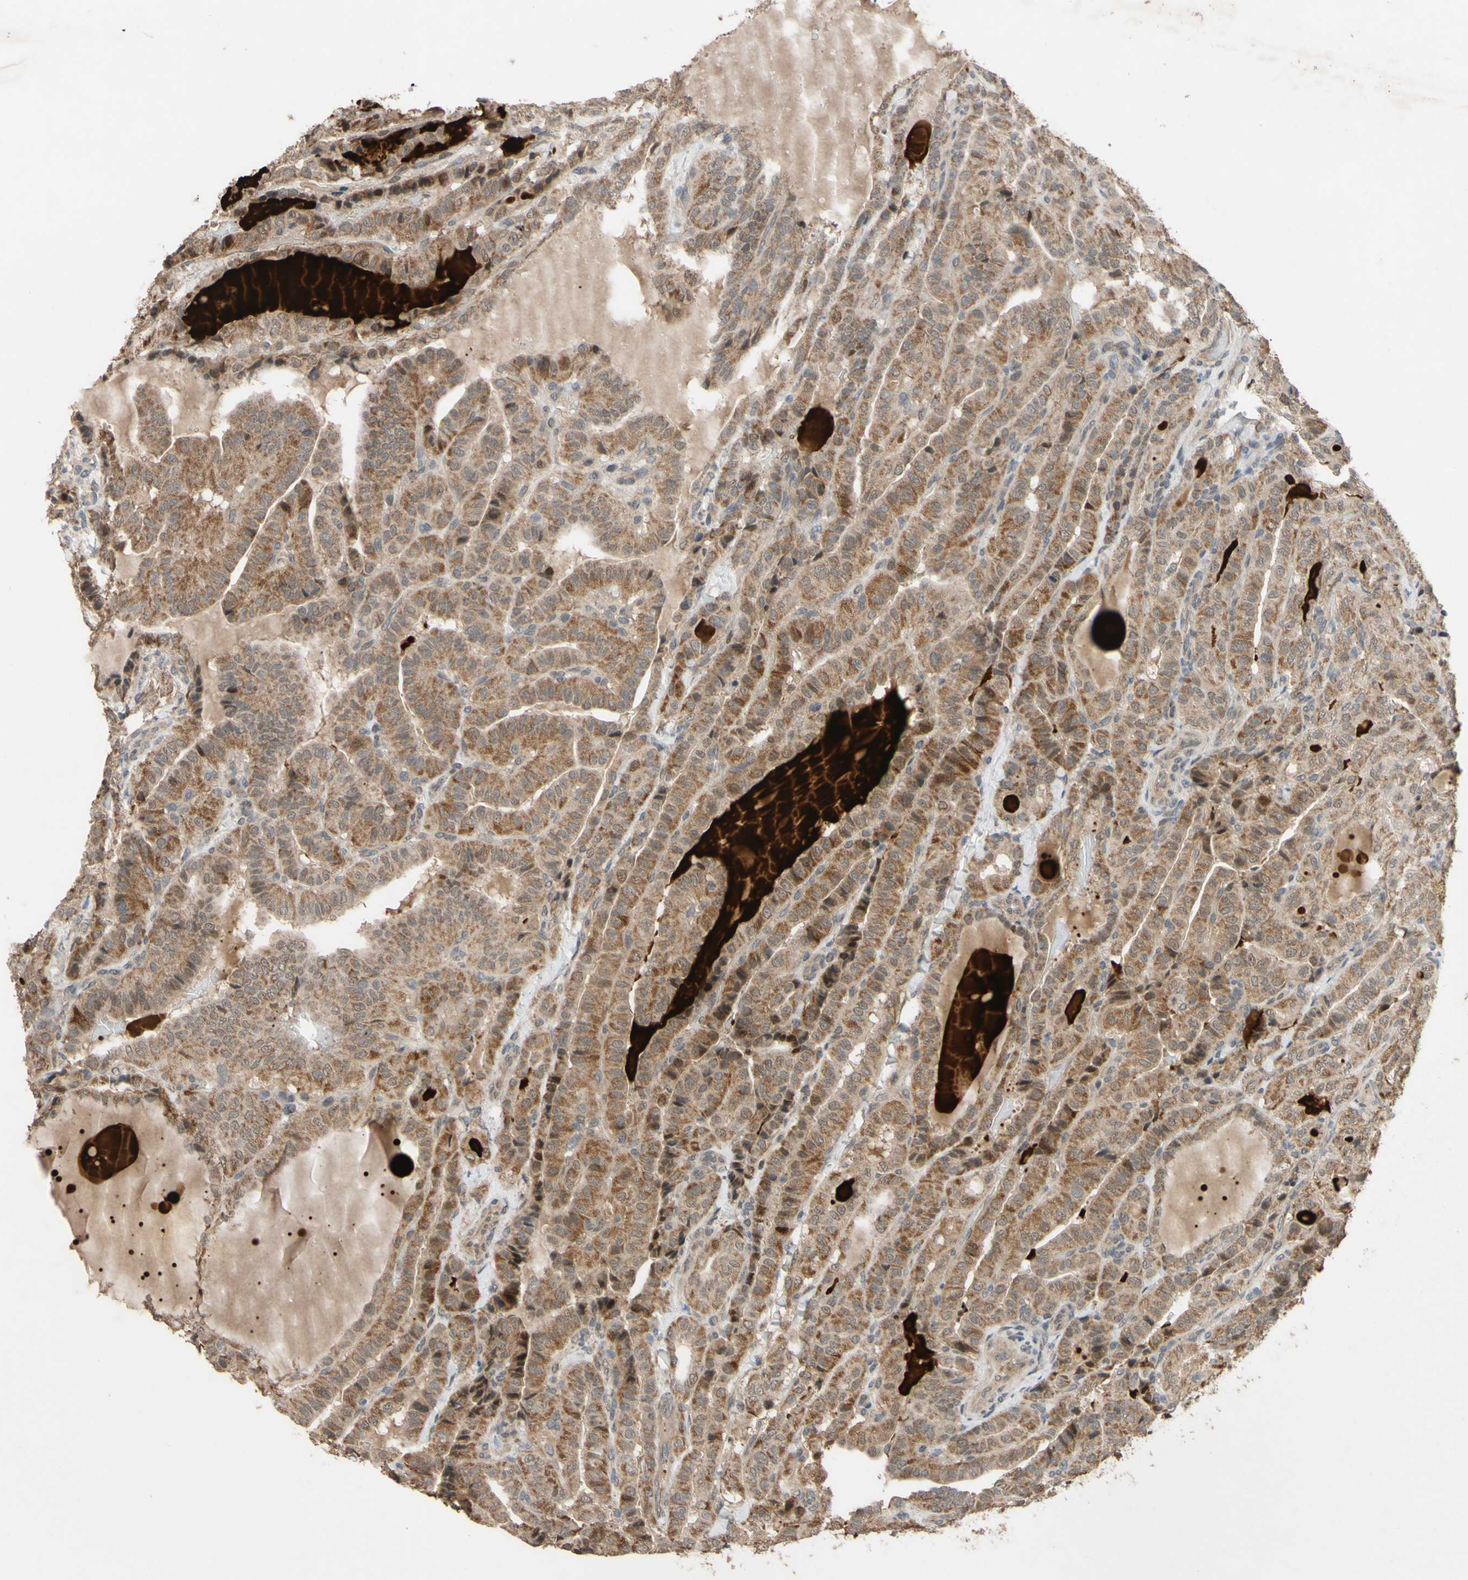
{"staining": {"intensity": "moderate", "quantity": ">75%", "location": "cytoplasmic/membranous"}, "tissue": "thyroid cancer", "cell_type": "Tumor cells", "image_type": "cancer", "snomed": [{"axis": "morphology", "description": "Papillary adenocarcinoma, NOS"}, {"axis": "topography", "description": "Thyroid gland"}], "caption": "Thyroid papillary adenocarcinoma stained with a brown dye exhibits moderate cytoplasmic/membranous positive expression in about >75% of tumor cells.", "gene": "CD164", "patient": {"sex": "male", "age": 77}}